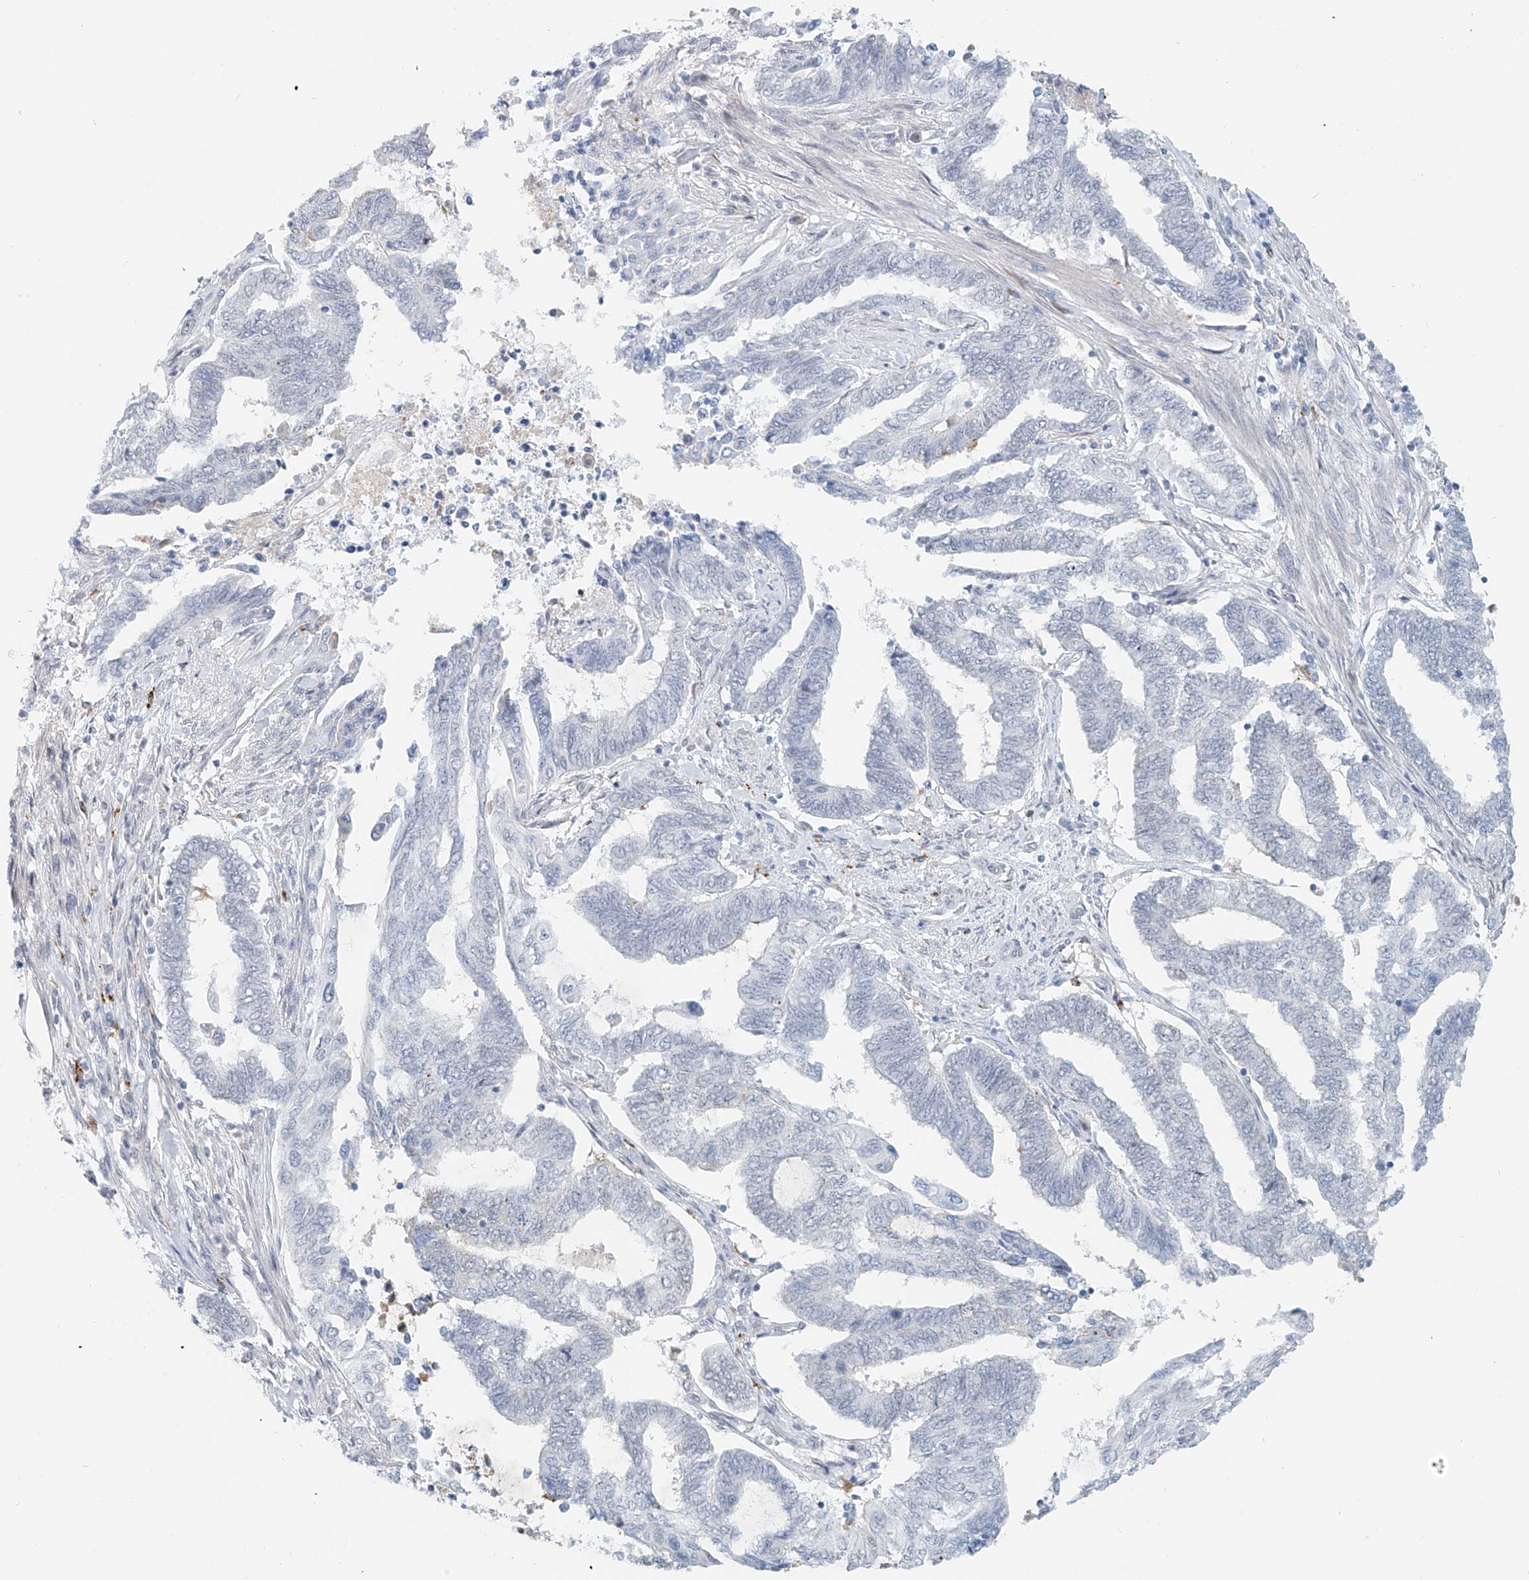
{"staining": {"intensity": "negative", "quantity": "none", "location": "none"}, "tissue": "endometrial cancer", "cell_type": "Tumor cells", "image_type": "cancer", "snomed": [{"axis": "morphology", "description": "Adenocarcinoma, NOS"}, {"axis": "topography", "description": "Uterus"}, {"axis": "topography", "description": "Endometrium"}], "caption": "The micrograph reveals no significant expression in tumor cells of adenocarcinoma (endometrial). (DAB IHC, high magnification).", "gene": "SASH1", "patient": {"sex": "female", "age": 70}}